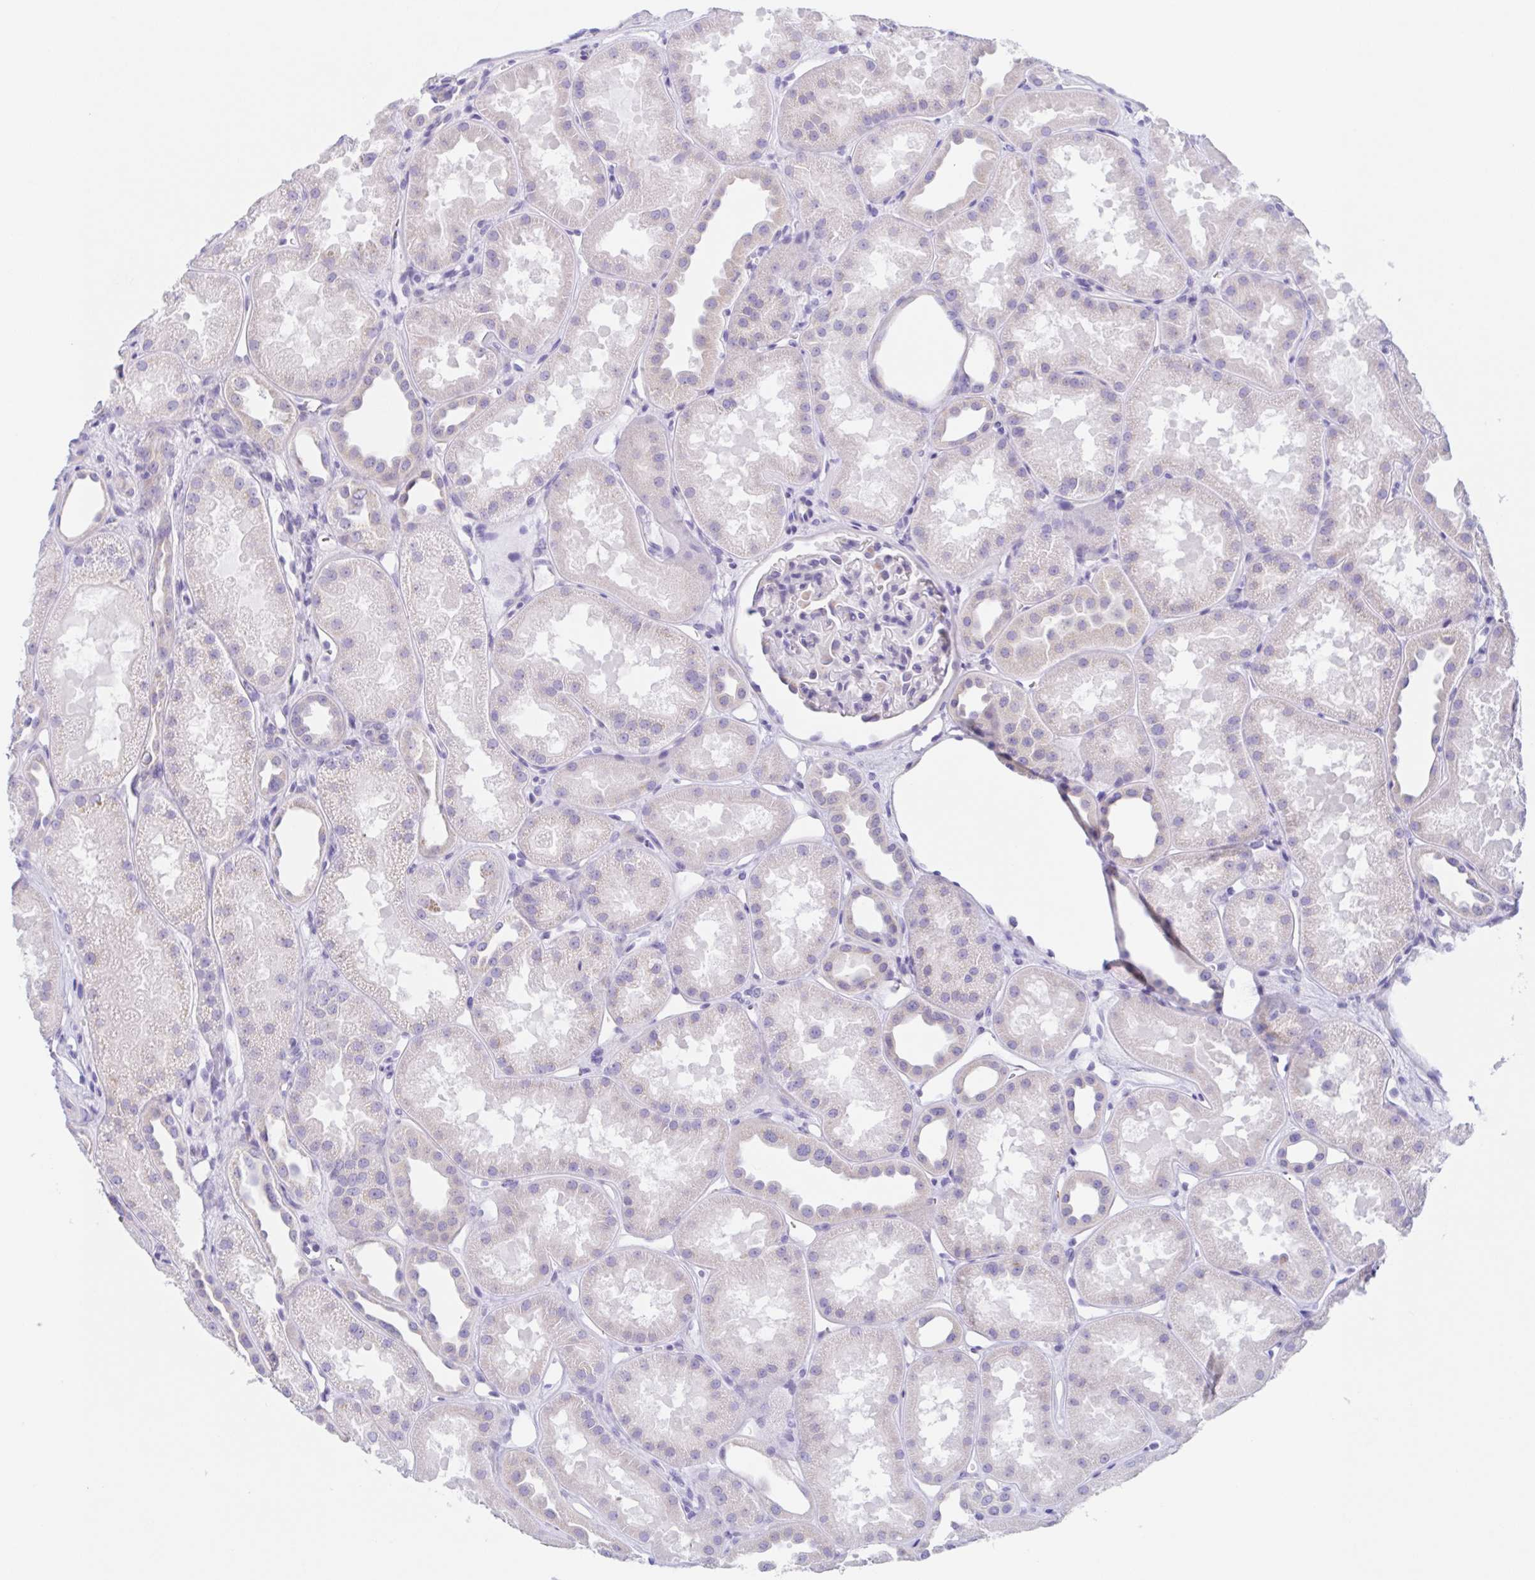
{"staining": {"intensity": "negative", "quantity": "none", "location": "none"}, "tissue": "kidney", "cell_type": "Cells in glomeruli", "image_type": "normal", "snomed": [{"axis": "morphology", "description": "Normal tissue, NOS"}, {"axis": "topography", "description": "Kidney"}], "caption": "Histopathology image shows no significant protein staining in cells in glomeruli of normal kidney.", "gene": "SCG3", "patient": {"sex": "male", "age": 61}}